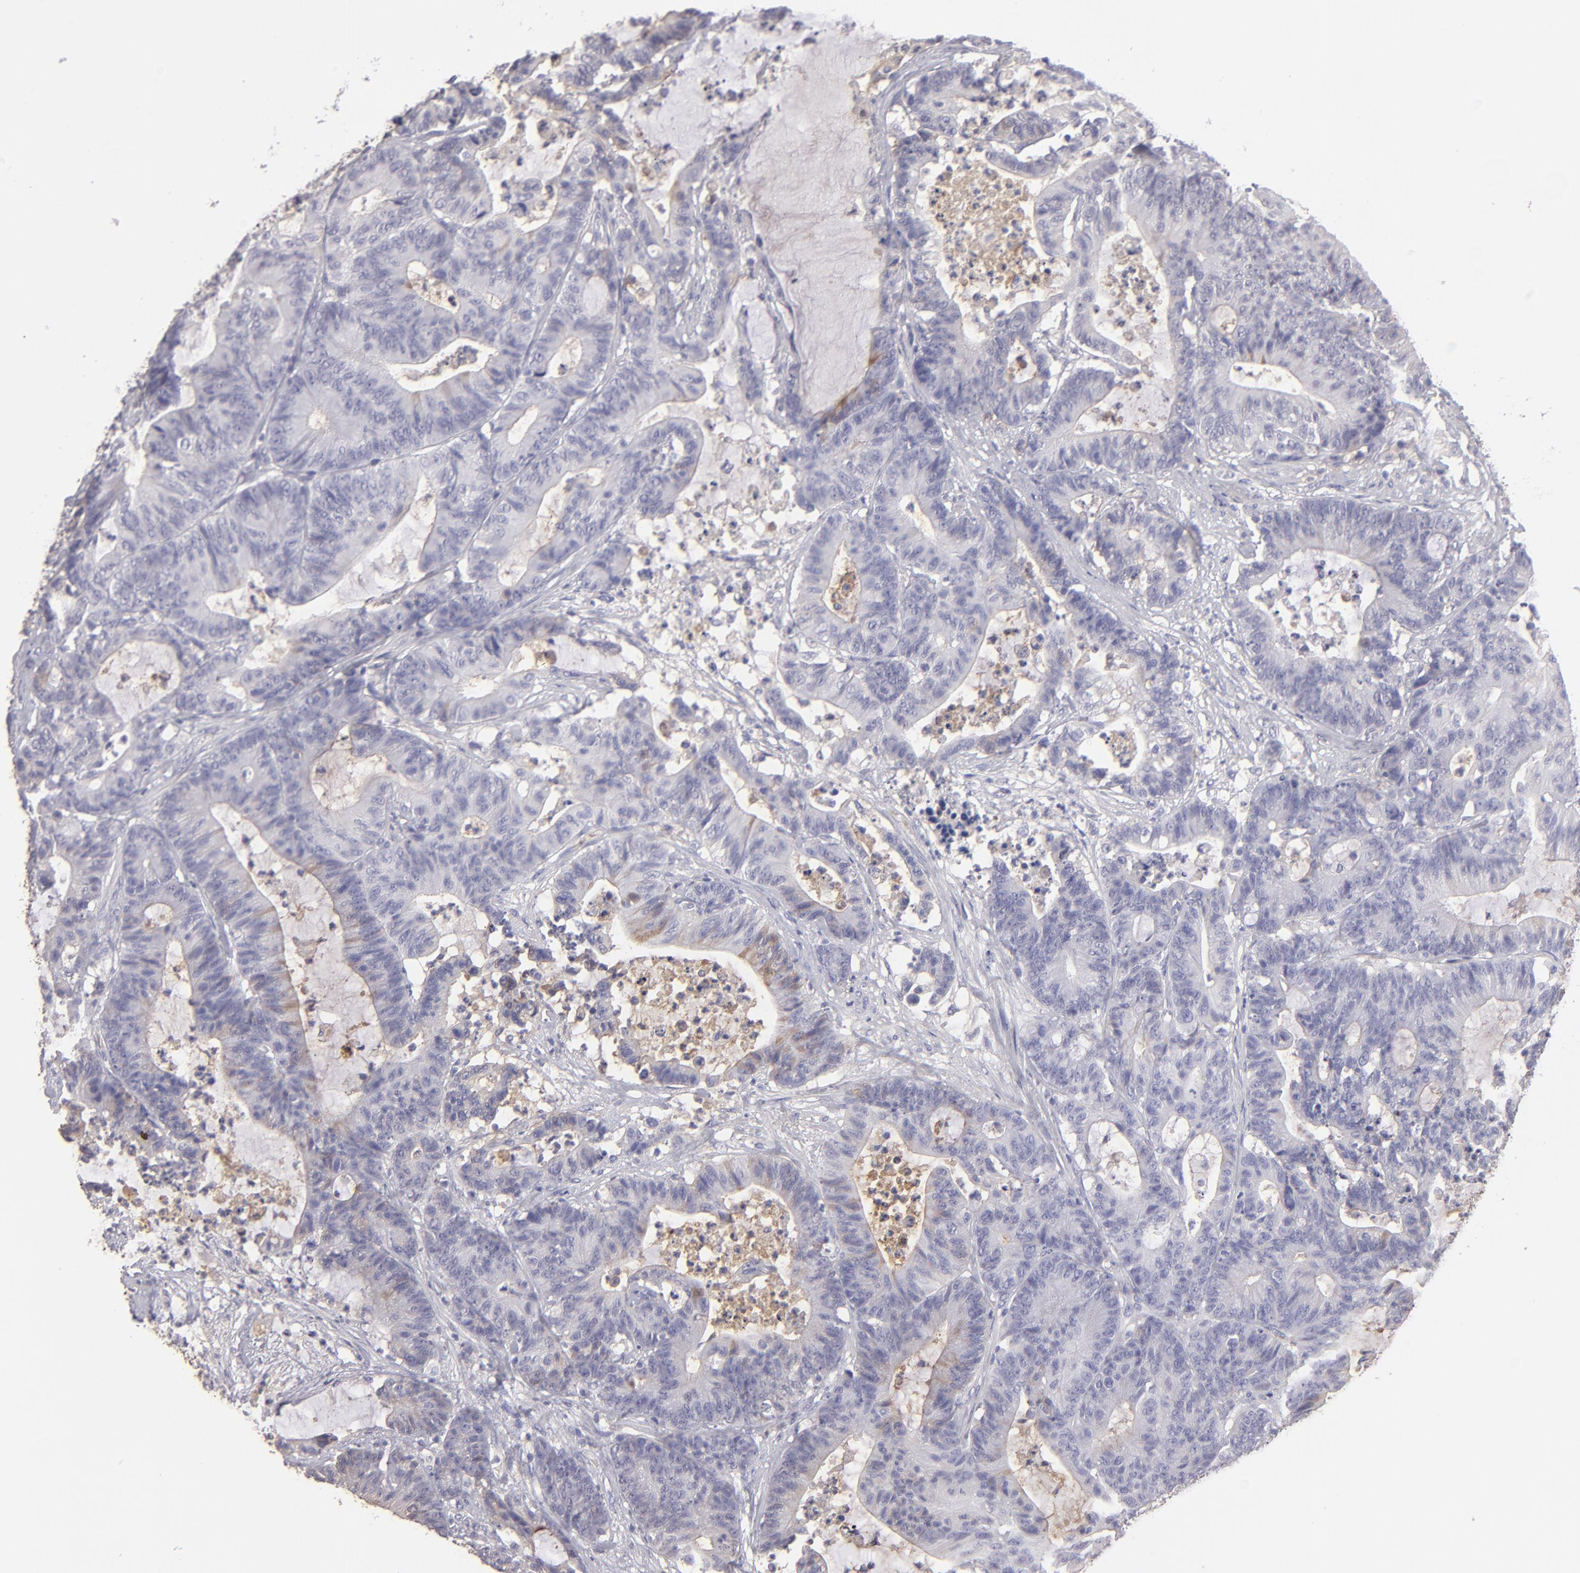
{"staining": {"intensity": "negative", "quantity": "none", "location": "none"}, "tissue": "colorectal cancer", "cell_type": "Tumor cells", "image_type": "cancer", "snomed": [{"axis": "morphology", "description": "Adenocarcinoma, NOS"}, {"axis": "topography", "description": "Colon"}], "caption": "A high-resolution histopathology image shows immunohistochemistry (IHC) staining of adenocarcinoma (colorectal), which displays no significant expression in tumor cells. (Stains: DAB immunohistochemistry (IHC) with hematoxylin counter stain, Microscopy: brightfield microscopy at high magnification).", "gene": "ABCC4", "patient": {"sex": "female", "age": 84}}